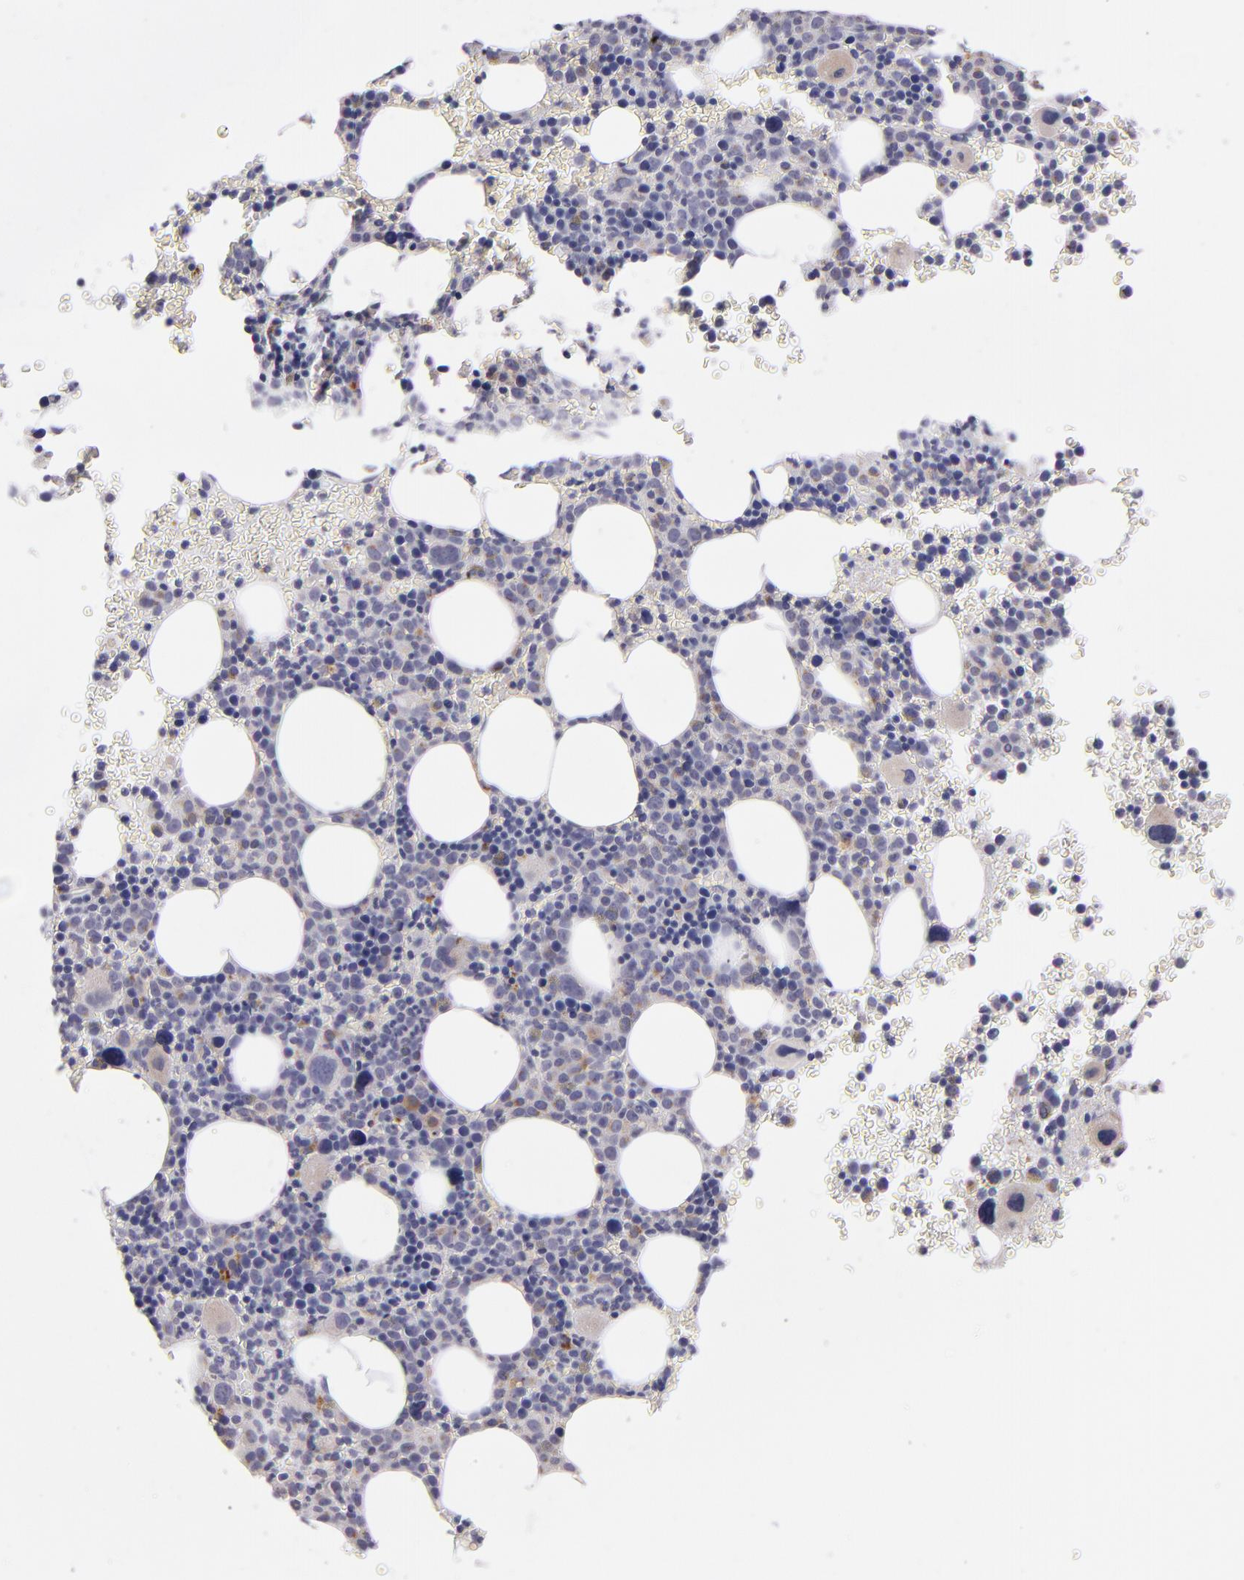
{"staining": {"intensity": "moderate", "quantity": "<25%", "location": "cytoplasmic/membranous"}, "tissue": "bone marrow", "cell_type": "Hematopoietic cells", "image_type": "normal", "snomed": [{"axis": "morphology", "description": "Normal tissue, NOS"}, {"axis": "topography", "description": "Bone marrow"}], "caption": "Immunohistochemistry (IHC) staining of unremarkable bone marrow, which exhibits low levels of moderate cytoplasmic/membranous expression in approximately <25% of hematopoietic cells indicating moderate cytoplasmic/membranous protein staining. The staining was performed using DAB (3,3'-diaminobenzidine) (brown) for protein detection and nuclei were counterstained in hematoxylin (blue).", "gene": "TRAF3", "patient": {"sex": "male", "age": 68}}